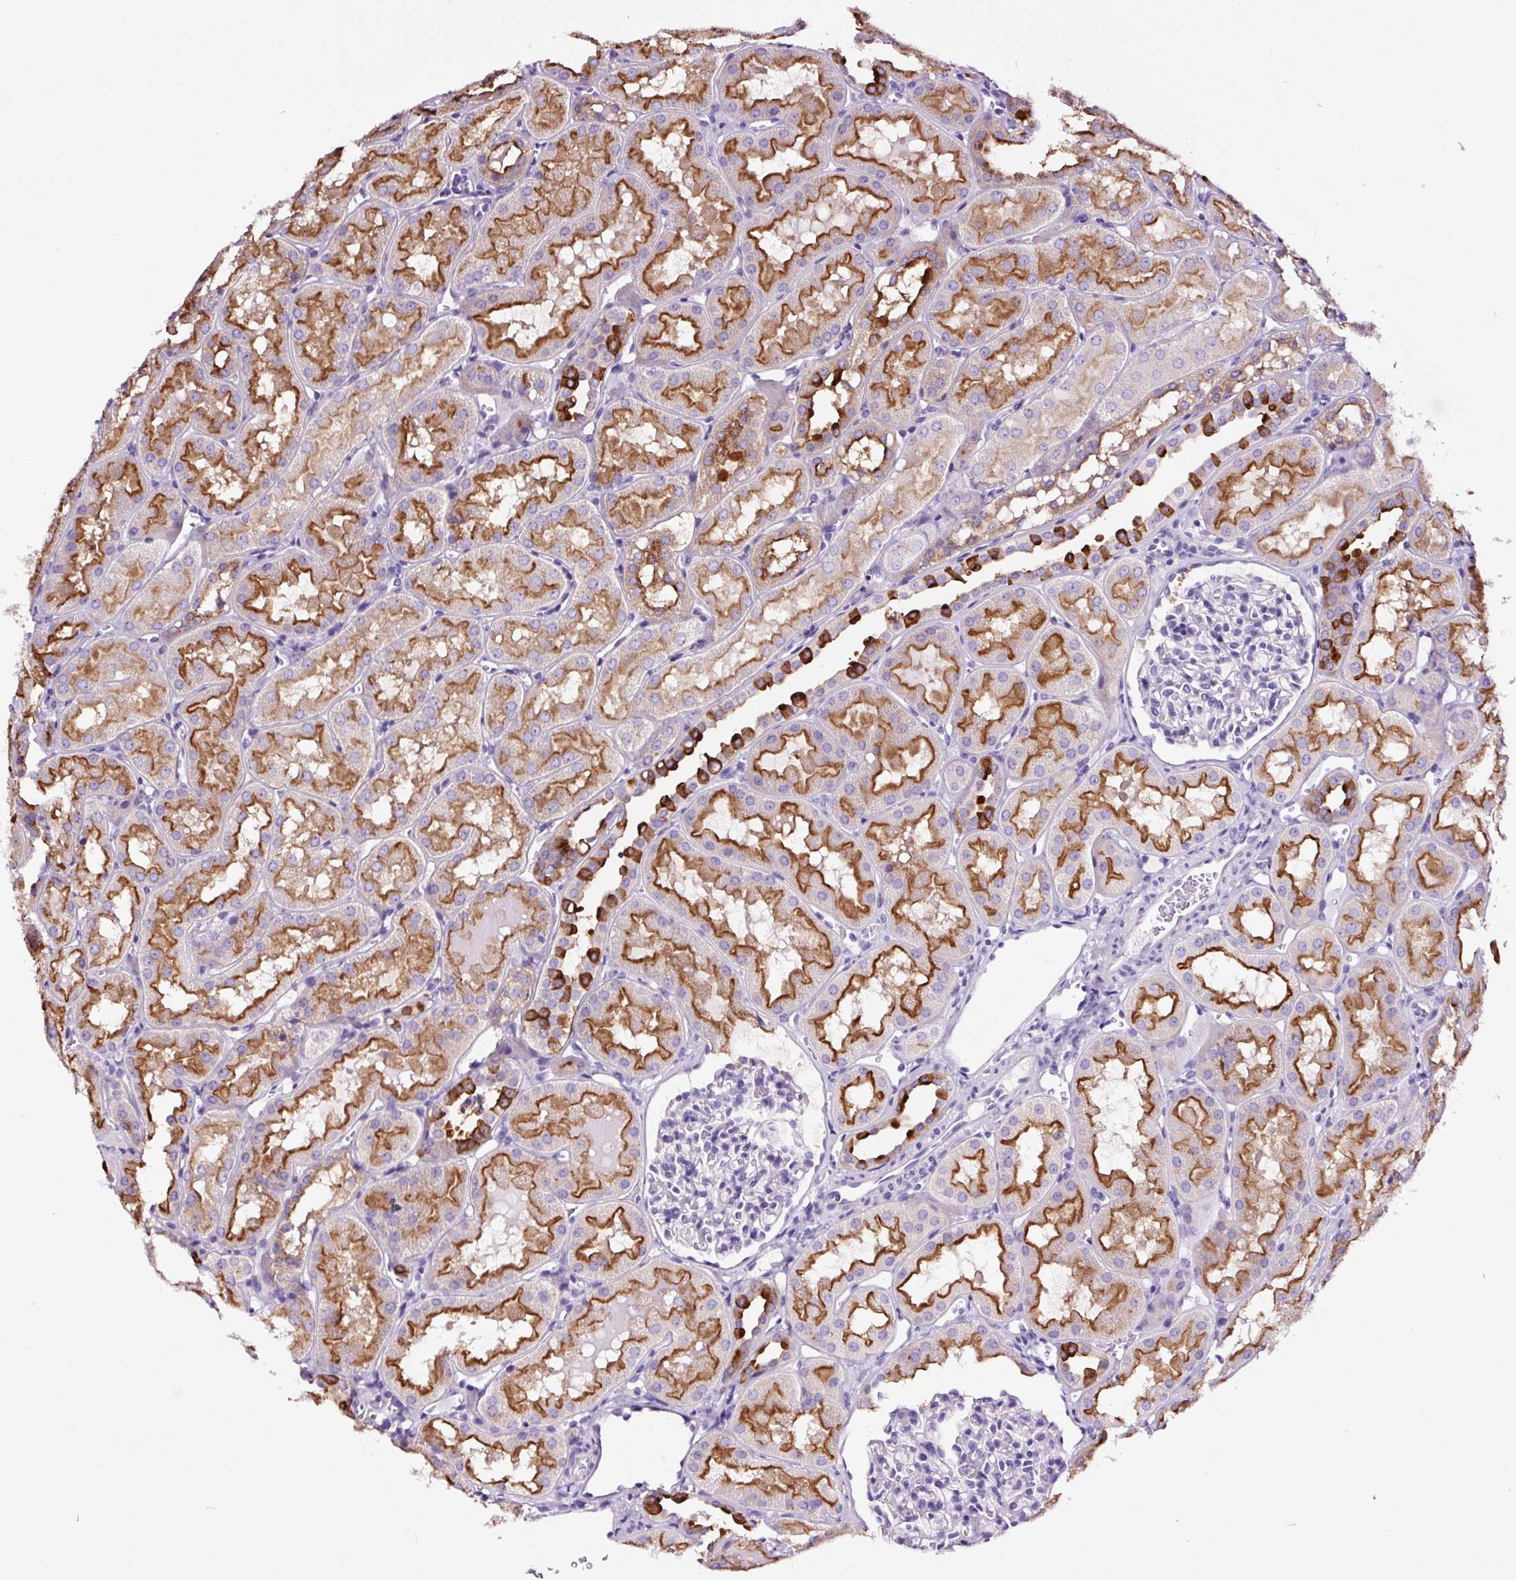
{"staining": {"intensity": "negative", "quantity": "none", "location": "none"}, "tissue": "kidney", "cell_type": "Cells in glomeruli", "image_type": "normal", "snomed": [{"axis": "morphology", "description": "Normal tissue, NOS"}, {"axis": "topography", "description": "Kidney"}, {"axis": "topography", "description": "Urinary bladder"}], "caption": "IHC photomicrograph of normal kidney: human kidney stained with DAB (3,3'-diaminobenzidine) reveals no significant protein staining in cells in glomeruli.", "gene": "FBXL7", "patient": {"sex": "male", "age": 16}}